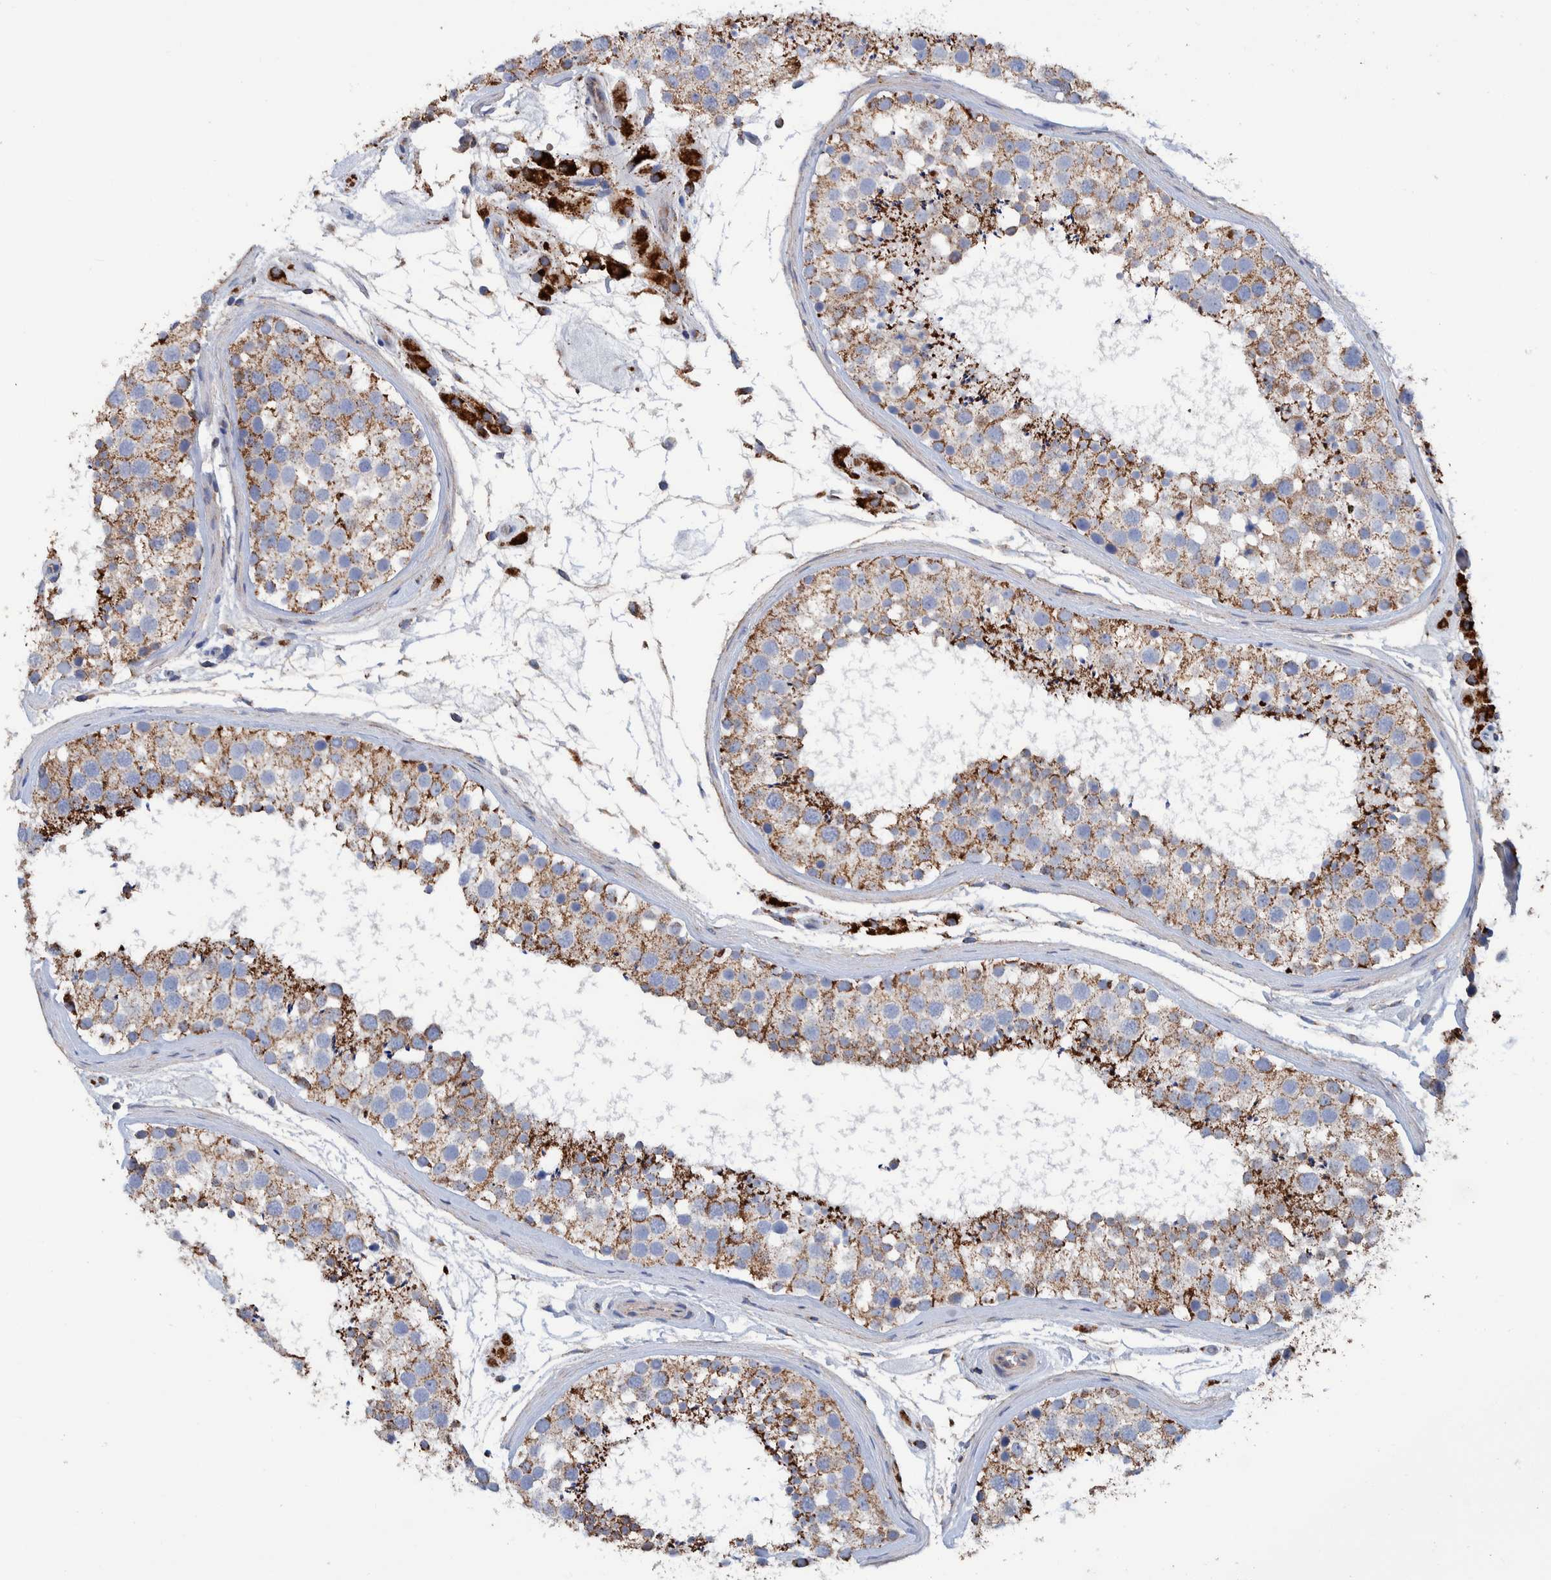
{"staining": {"intensity": "strong", "quantity": ">75%", "location": "cytoplasmic/membranous"}, "tissue": "testis", "cell_type": "Cells in seminiferous ducts", "image_type": "normal", "snomed": [{"axis": "morphology", "description": "Normal tissue, NOS"}, {"axis": "topography", "description": "Testis"}], "caption": "Protein staining demonstrates strong cytoplasmic/membranous staining in approximately >75% of cells in seminiferous ducts in unremarkable testis.", "gene": "DECR1", "patient": {"sex": "male", "age": 46}}